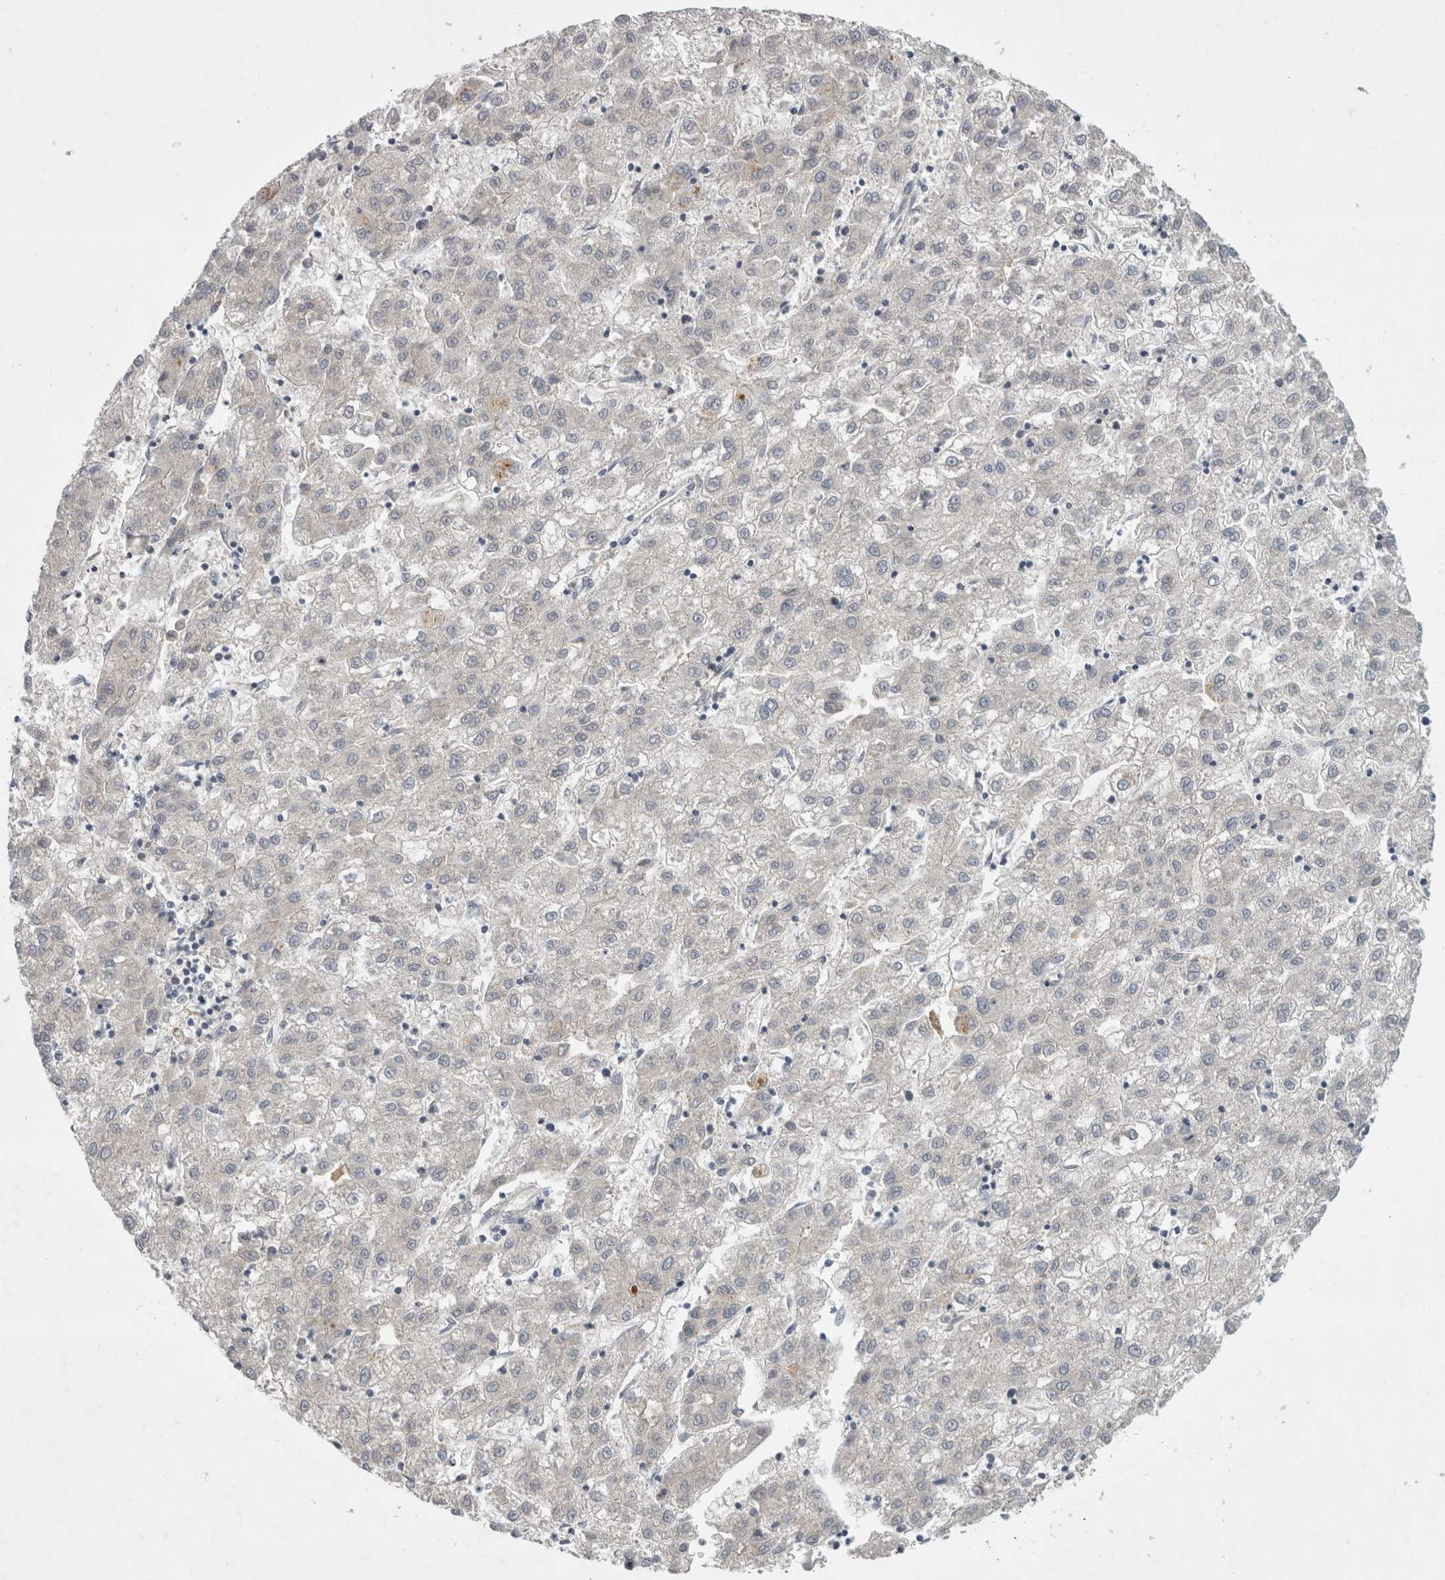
{"staining": {"intensity": "negative", "quantity": "none", "location": "none"}, "tissue": "liver cancer", "cell_type": "Tumor cells", "image_type": "cancer", "snomed": [{"axis": "morphology", "description": "Carcinoma, Hepatocellular, NOS"}, {"axis": "topography", "description": "Liver"}], "caption": "Tumor cells are negative for brown protein staining in liver cancer.", "gene": "AASDHPPT", "patient": {"sex": "male", "age": 72}}